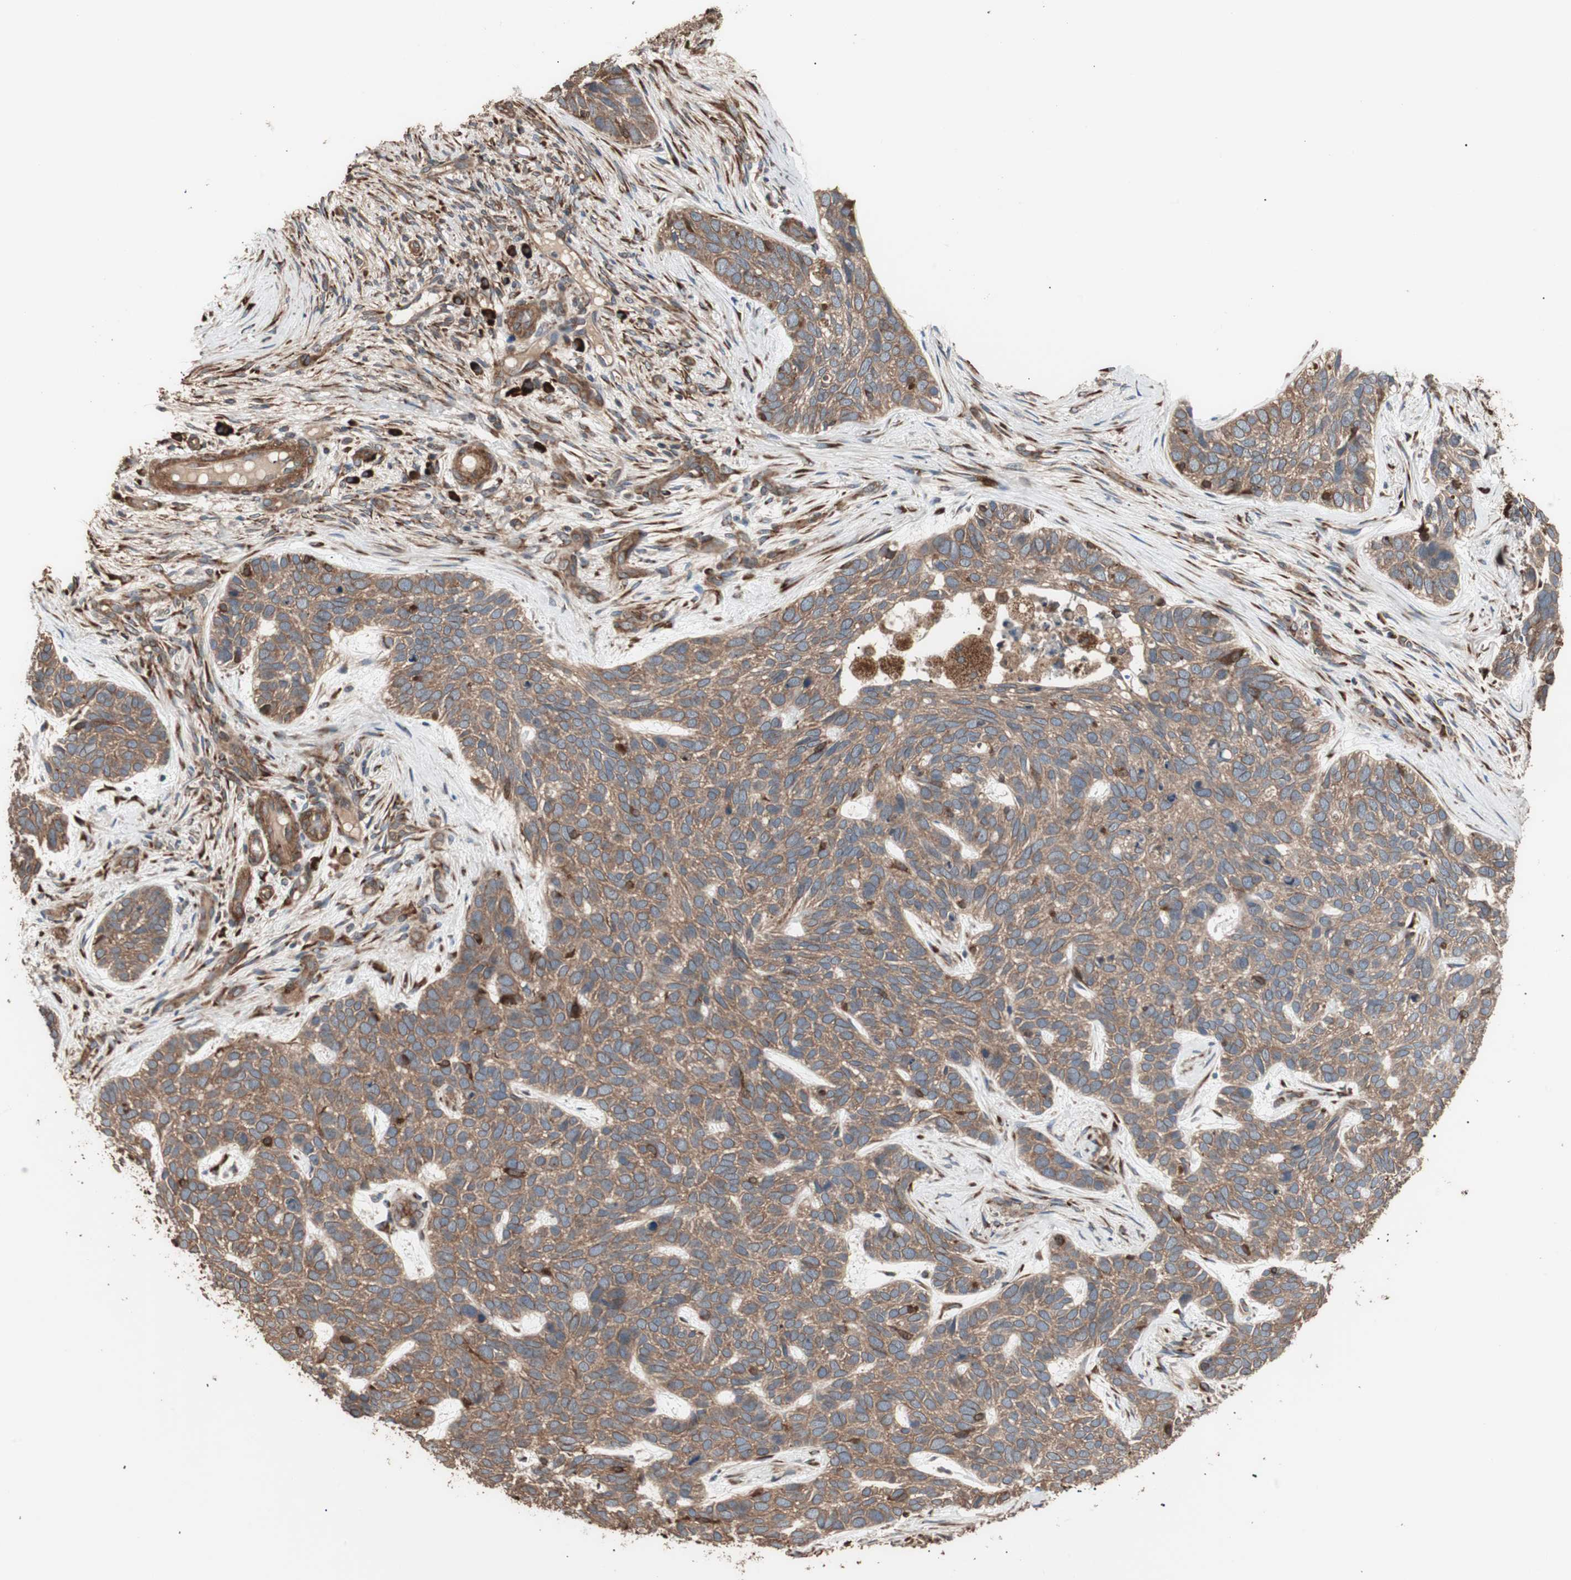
{"staining": {"intensity": "moderate", "quantity": ">75%", "location": "cytoplasmic/membranous"}, "tissue": "skin cancer", "cell_type": "Tumor cells", "image_type": "cancer", "snomed": [{"axis": "morphology", "description": "Basal cell carcinoma"}, {"axis": "topography", "description": "Skin"}], "caption": "Protein staining by immunohistochemistry reveals moderate cytoplasmic/membranous positivity in about >75% of tumor cells in skin basal cell carcinoma.", "gene": "LZTS1", "patient": {"sex": "male", "age": 87}}